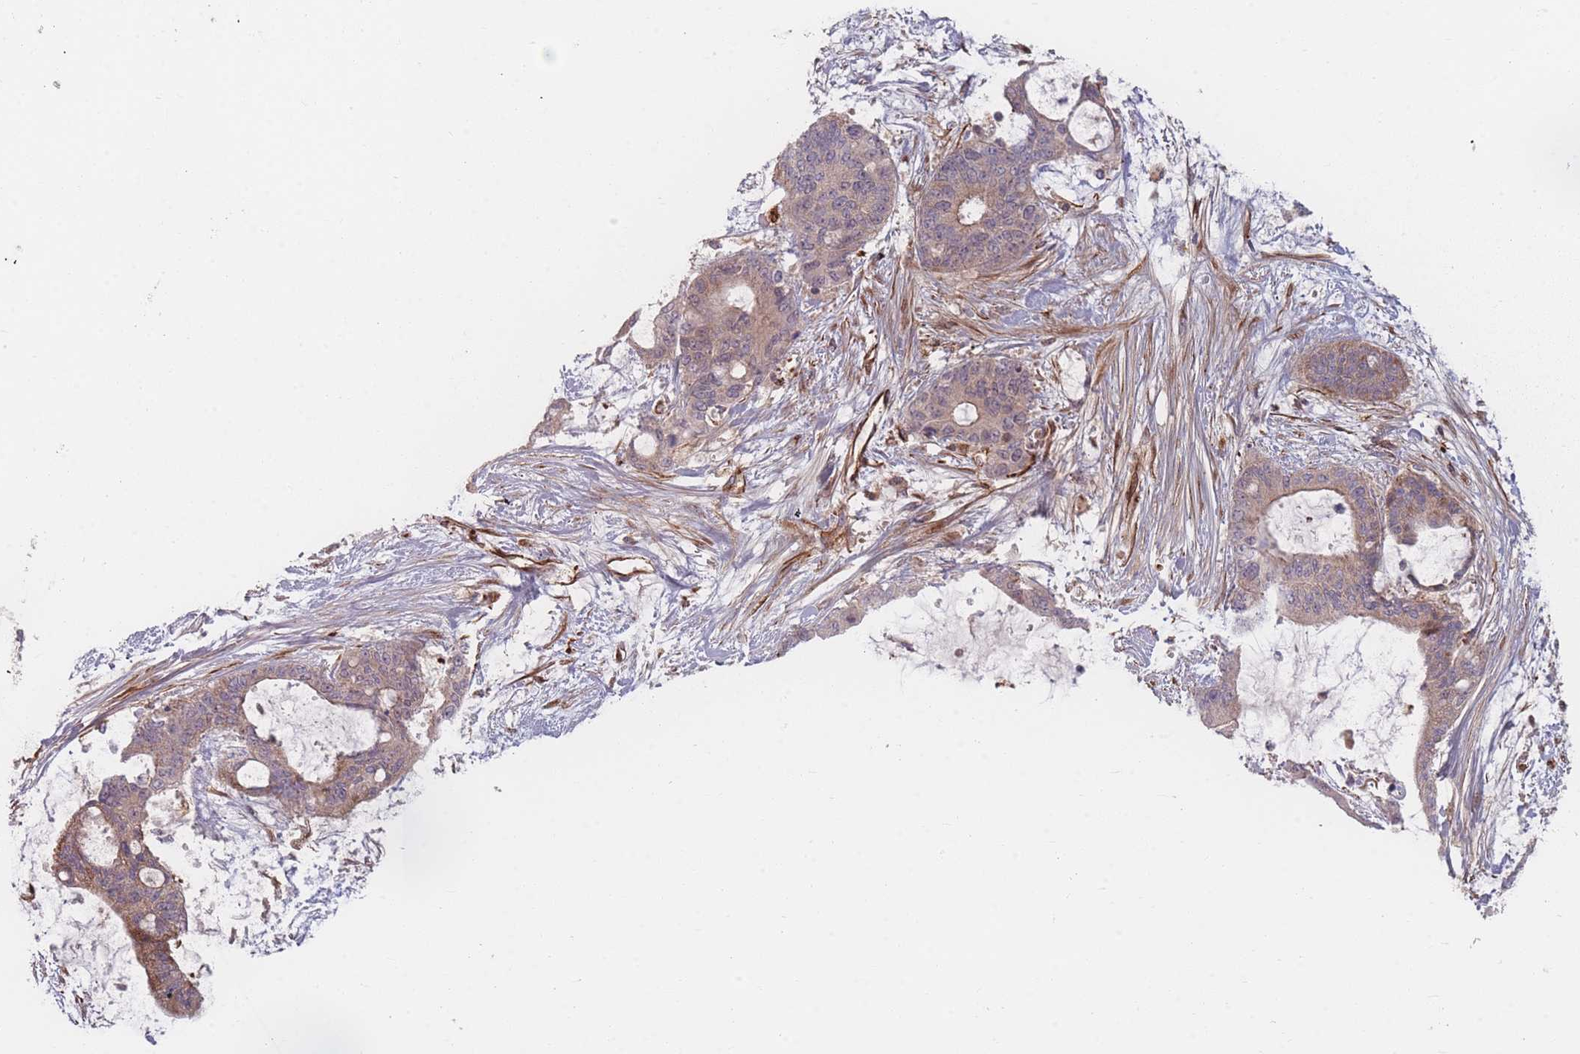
{"staining": {"intensity": "weak", "quantity": "25%-75%", "location": "cytoplasmic/membranous"}, "tissue": "liver cancer", "cell_type": "Tumor cells", "image_type": "cancer", "snomed": [{"axis": "morphology", "description": "Normal tissue, NOS"}, {"axis": "morphology", "description": "Cholangiocarcinoma"}, {"axis": "topography", "description": "Liver"}, {"axis": "topography", "description": "Peripheral nerve tissue"}], "caption": "Human liver cholangiocarcinoma stained with a protein marker displays weak staining in tumor cells.", "gene": "EEF1AKMT2", "patient": {"sex": "female", "age": 73}}